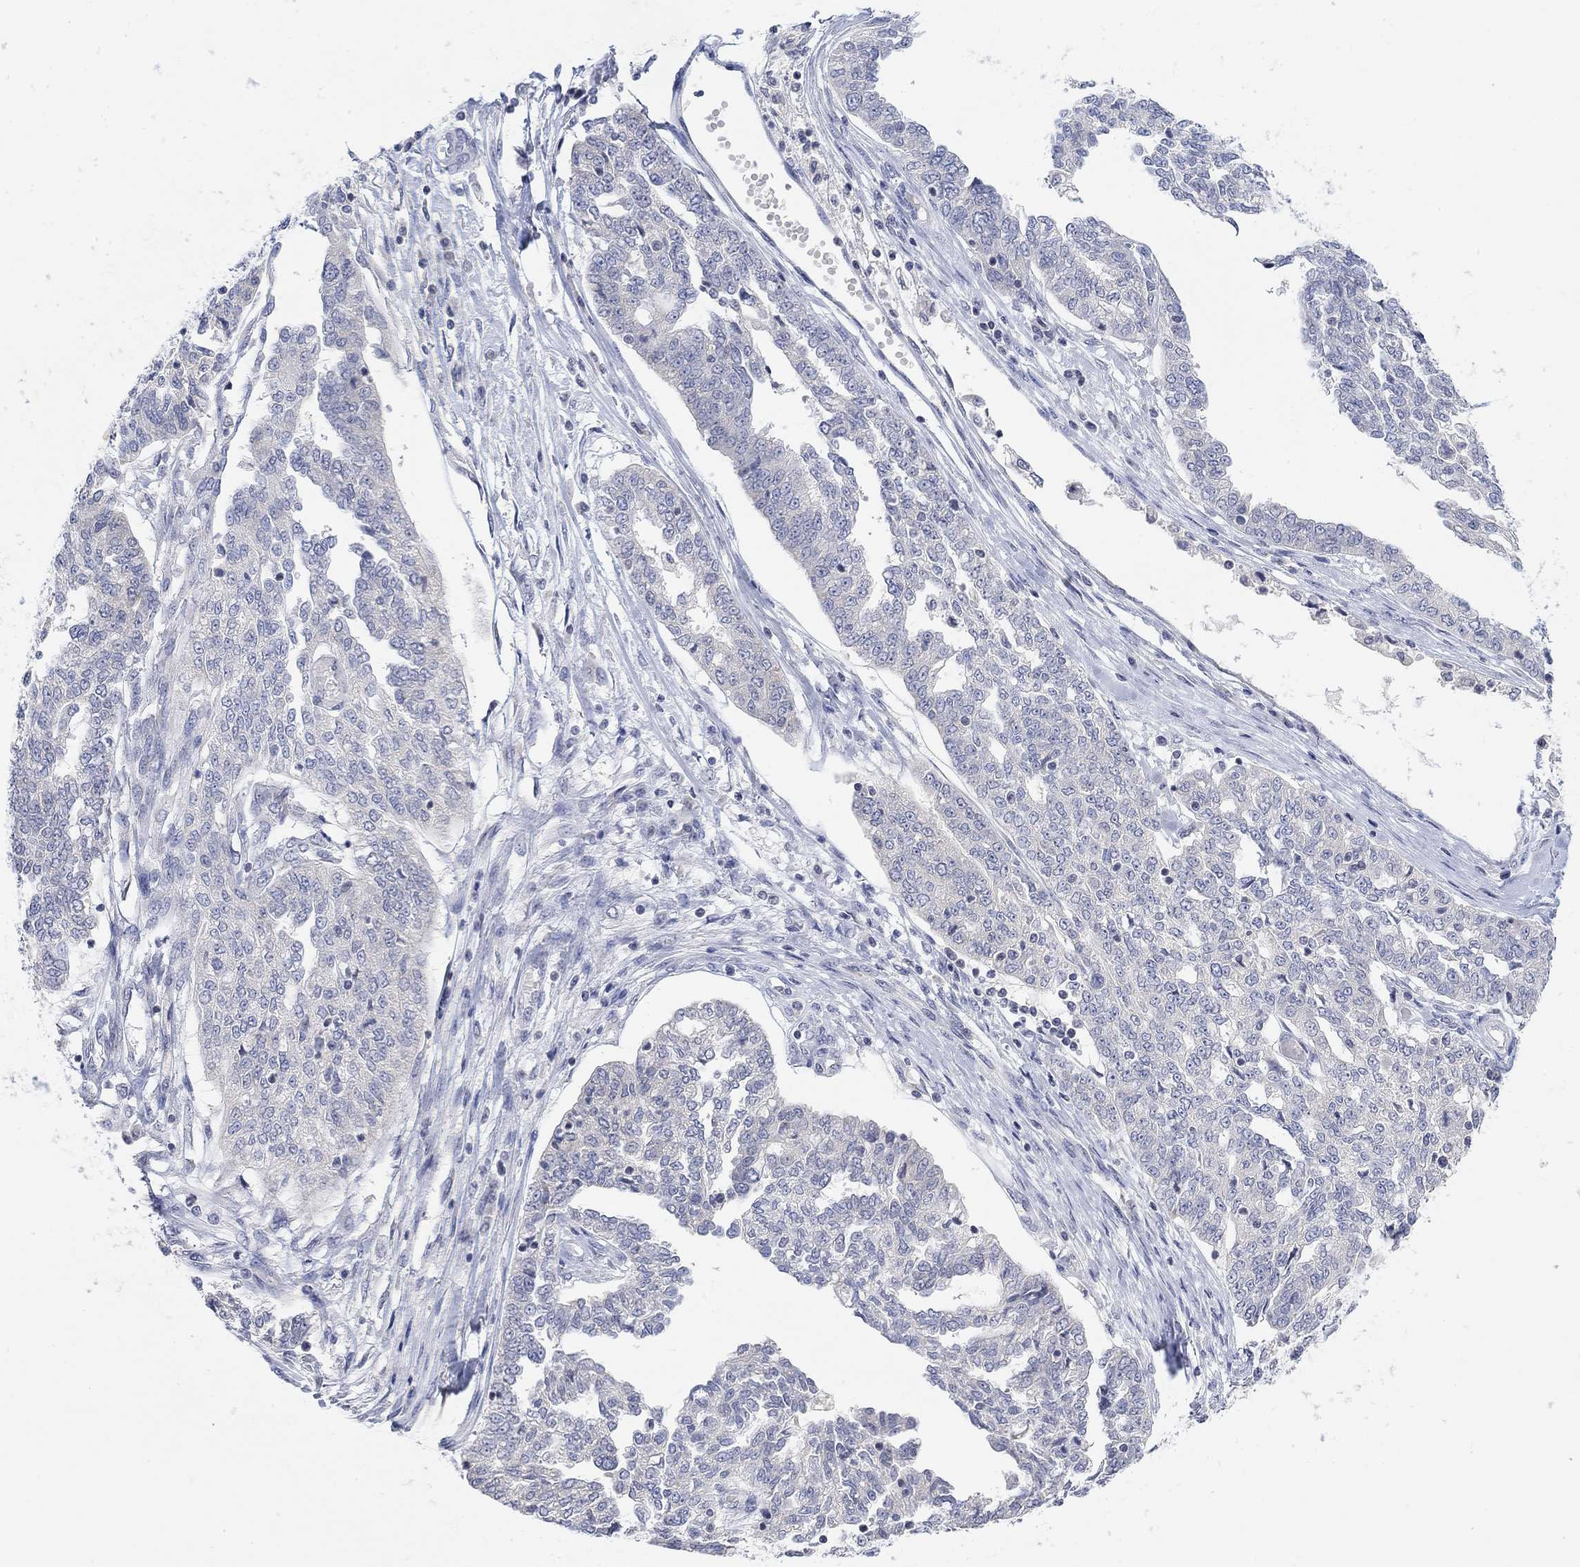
{"staining": {"intensity": "negative", "quantity": "none", "location": "none"}, "tissue": "ovarian cancer", "cell_type": "Tumor cells", "image_type": "cancer", "snomed": [{"axis": "morphology", "description": "Cystadenocarcinoma, serous, NOS"}, {"axis": "topography", "description": "Ovary"}], "caption": "A micrograph of serous cystadenocarcinoma (ovarian) stained for a protein reveals no brown staining in tumor cells. (DAB (3,3'-diaminobenzidine) IHC with hematoxylin counter stain).", "gene": "ATP6V1E2", "patient": {"sex": "female", "age": 67}}